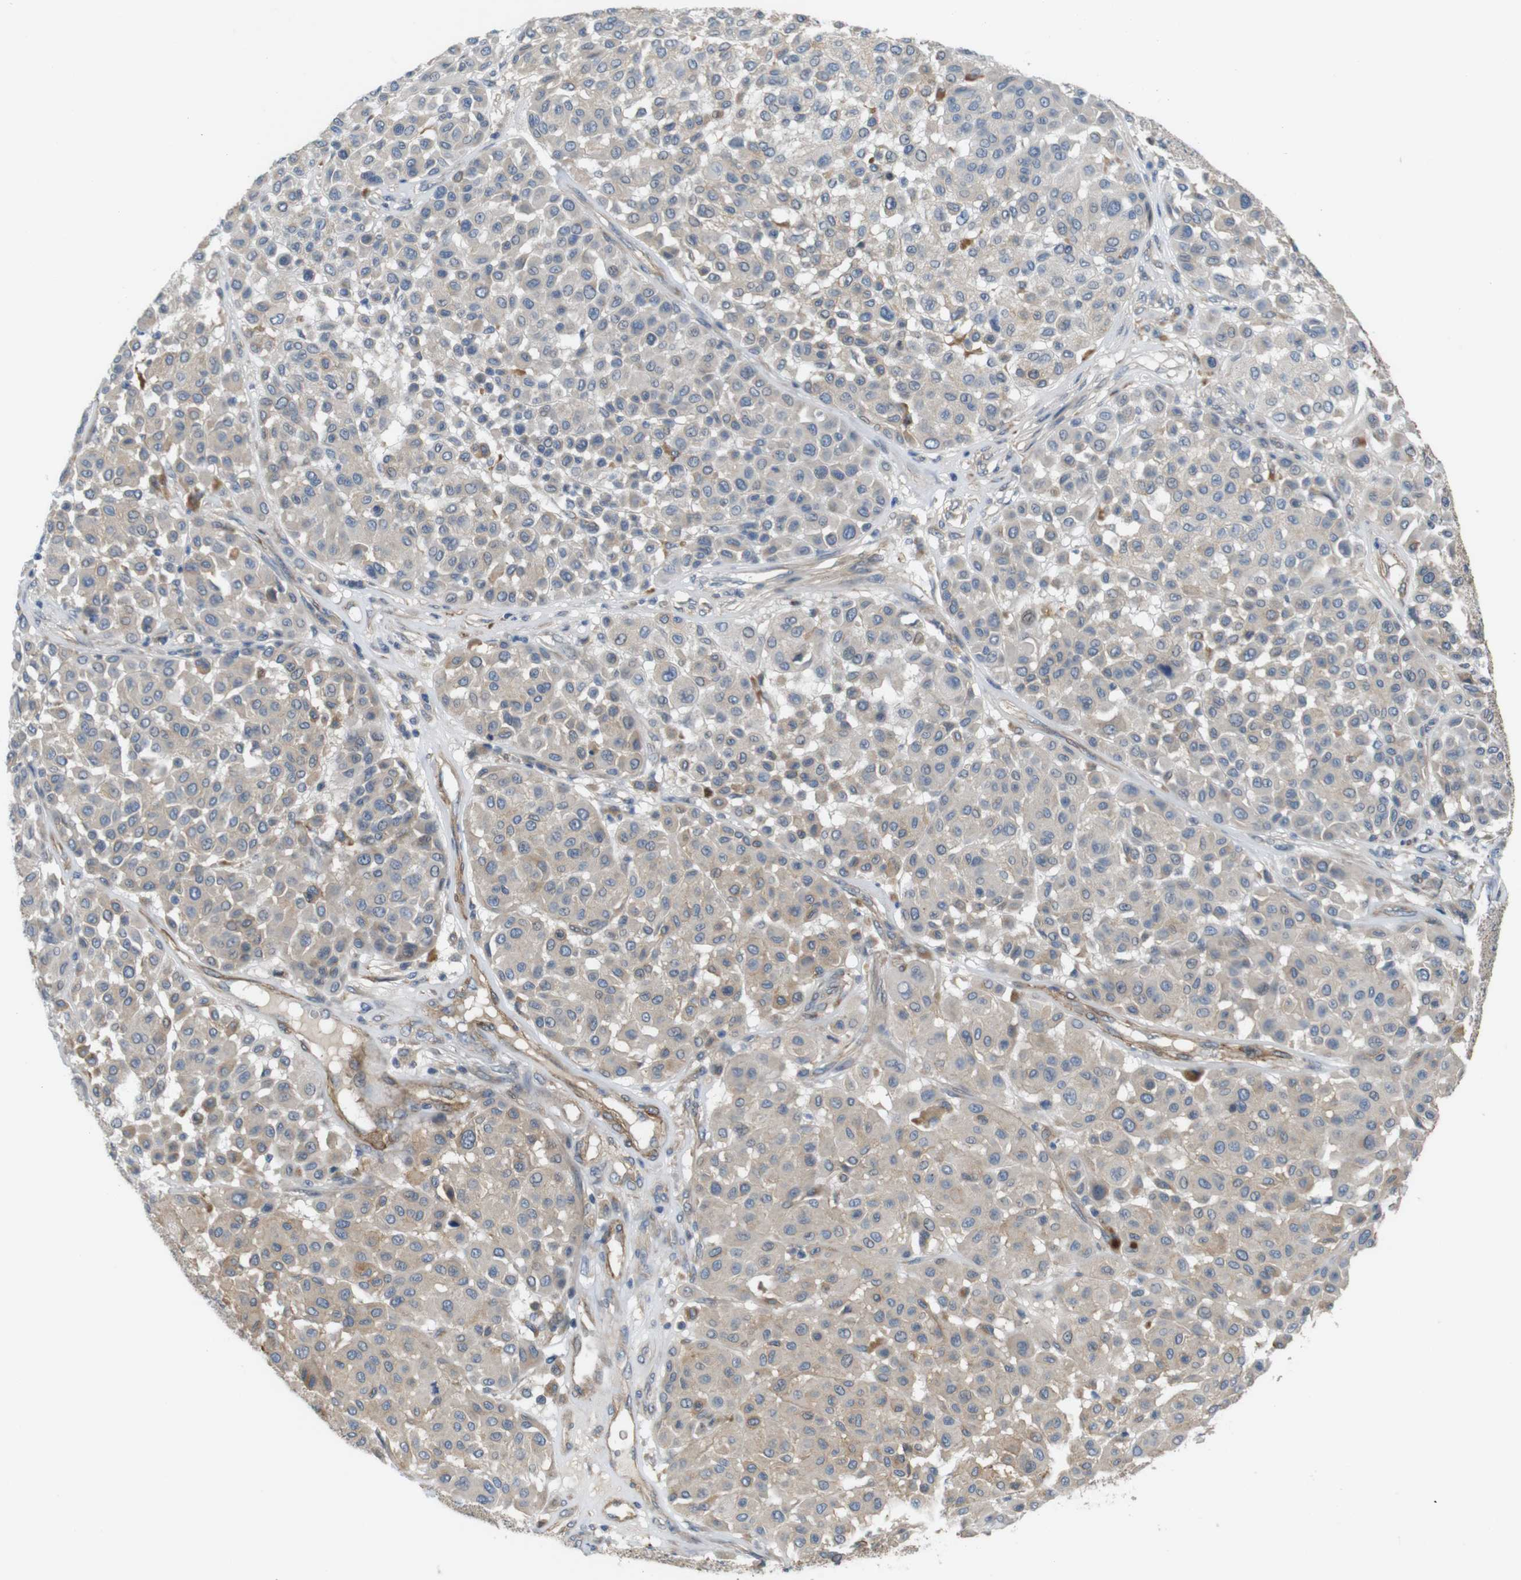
{"staining": {"intensity": "weak", "quantity": ">75%", "location": "cytoplasmic/membranous"}, "tissue": "melanoma", "cell_type": "Tumor cells", "image_type": "cancer", "snomed": [{"axis": "morphology", "description": "Malignant melanoma, Metastatic site"}, {"axis": "topography", "description": "Soft tissue"}], "caption": "Immunohistochemical staining of human malignant melanoma (metastatic site) reveals low levels of weak cytoplasmic/membranous protein staining in about >75% of tumor cells. (brown staining indicates protein expression, while blue staining denotes nuclei).", "gene": "BVES", "patient": {"sex": "male", "age": 41}}